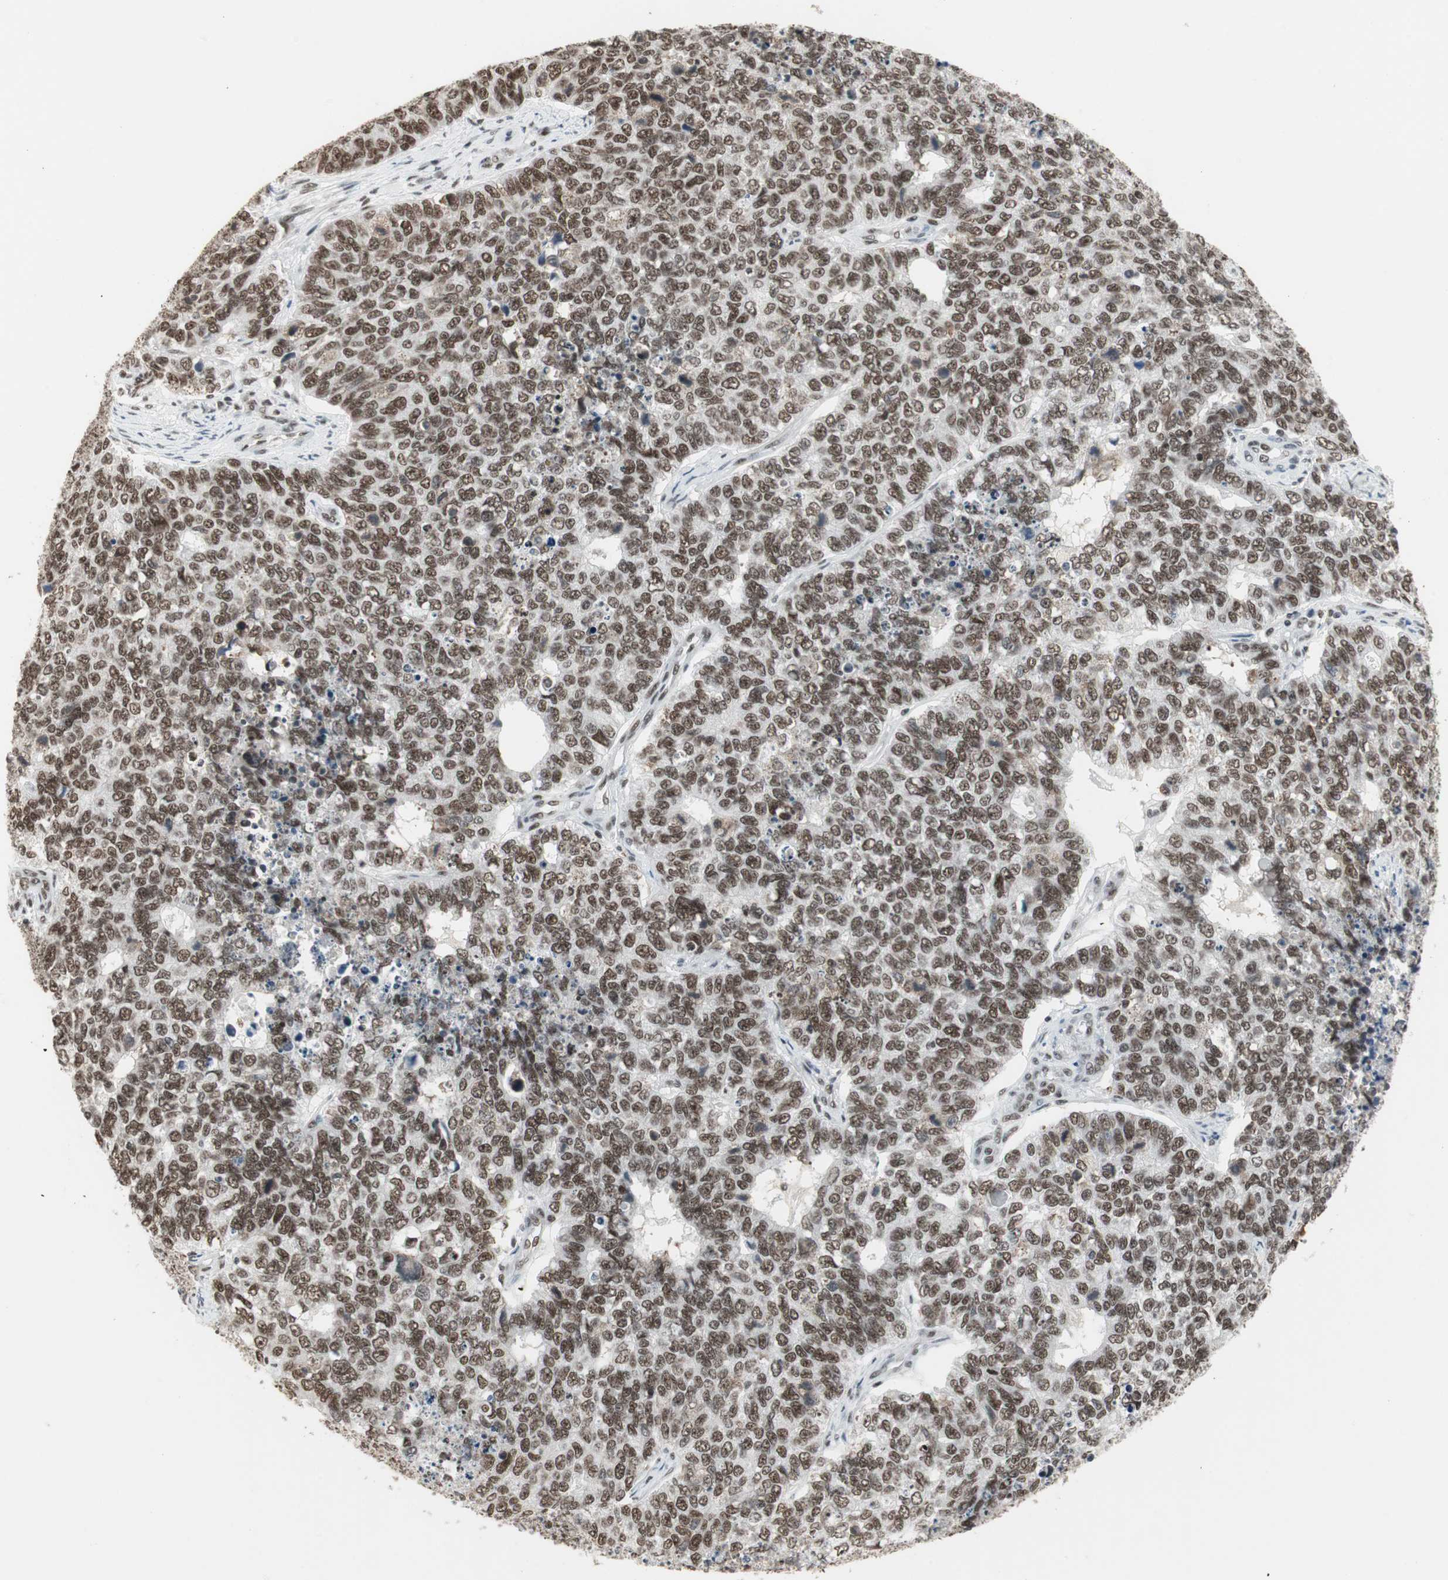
{"staining": {"intensity": "strong", "quantity": ">75%", "location": "nuclear"}, "tissue": "cervical cancer", "cell_type": "Tumor cells", "image_type": "cancer", "snomed": [{"axis": "morphology", "description": "Squamous cell carcinoma, NOS"}, {"axis": "topography", "description": "Cervix"}], "caption": "Tumor cells display high levels of strong nuclear staining in approximately >75% of cells in human cervical squamous cell carcinoma.", "gene": "RTF1", "patient": {"sex": "female", "age": 63}}